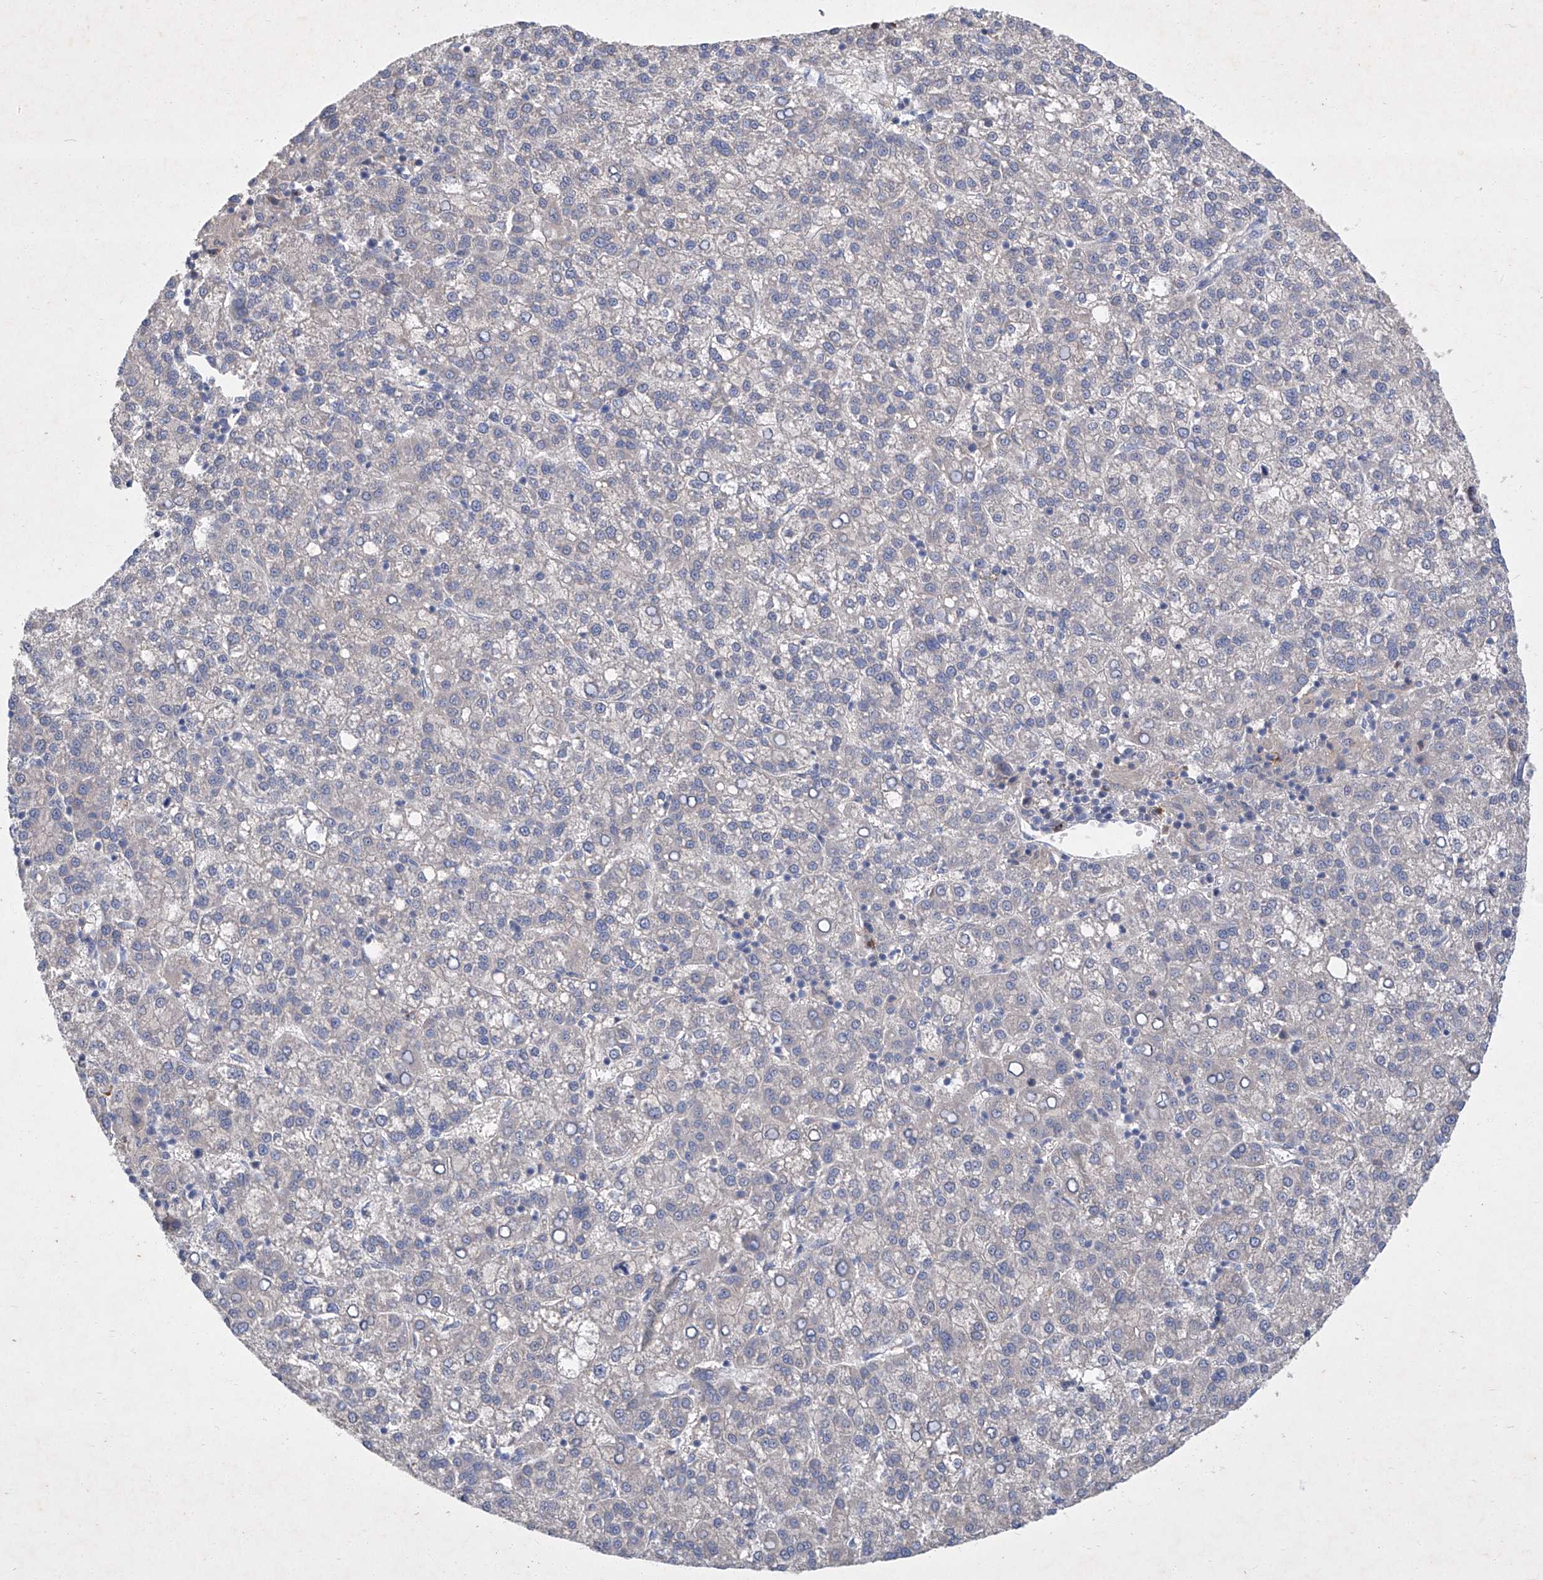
{"staining": {"intensity": "negative", "quantity": "none", "location": "none"}, "tissue": "liver cancer", "cell_type": "Tumor cells", "image_type": "cancer", "snomed": [{"axis": "morphology", "description": "Carcinoma, Hepatocellular, NOS"}, {"axis": "topography", "description": "Liver"}], "caption": "High power microscopy histopathology image of an IHC histopathology image of liver hepatocellular carcinoma, revealing no significant expression in tumor cells.", "gene": "SBK2", "patient": {"sex": "female", "age": 58}}